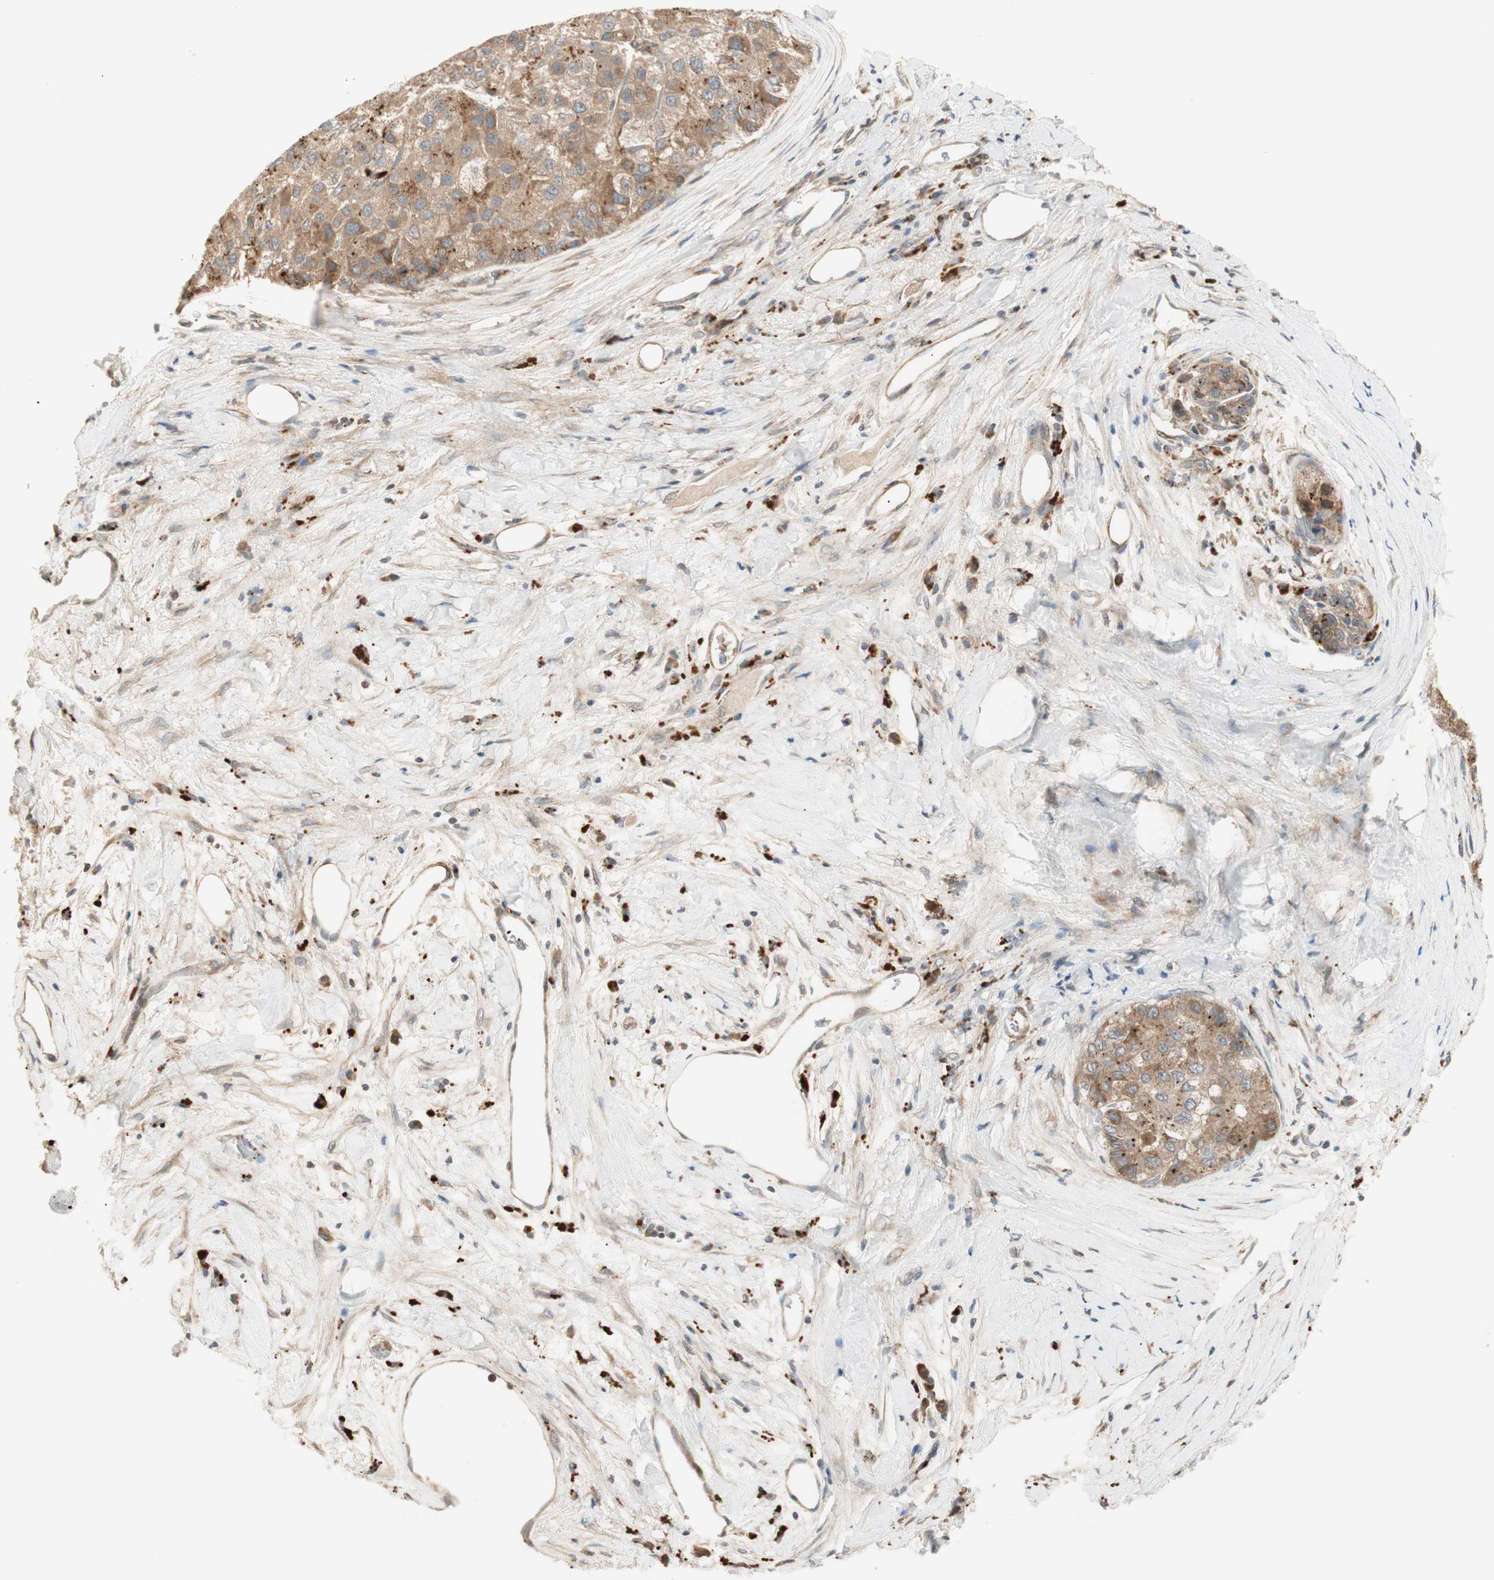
{"staining": {"intensity": "moderate", "quantity": ">75%", "location": "cytoplasmic/membranous"}, "tissue": "liver cancer", "cell_type": "Tumor cells", "image_type": "cancer", "snomed": [{"axis": "morphology", "description": "Carcinoma, Hepatocellular, NOS"}, {"axis": "topography", "description": "Liver"}], "caption": "Hepatocellular carcinoma (liver) tissue displays moderate cytoplasmic/membranous staining in approximately >75% of tumor cells", "gene": "SFRP1", "patient": {"sex": "male", "age": 80}}